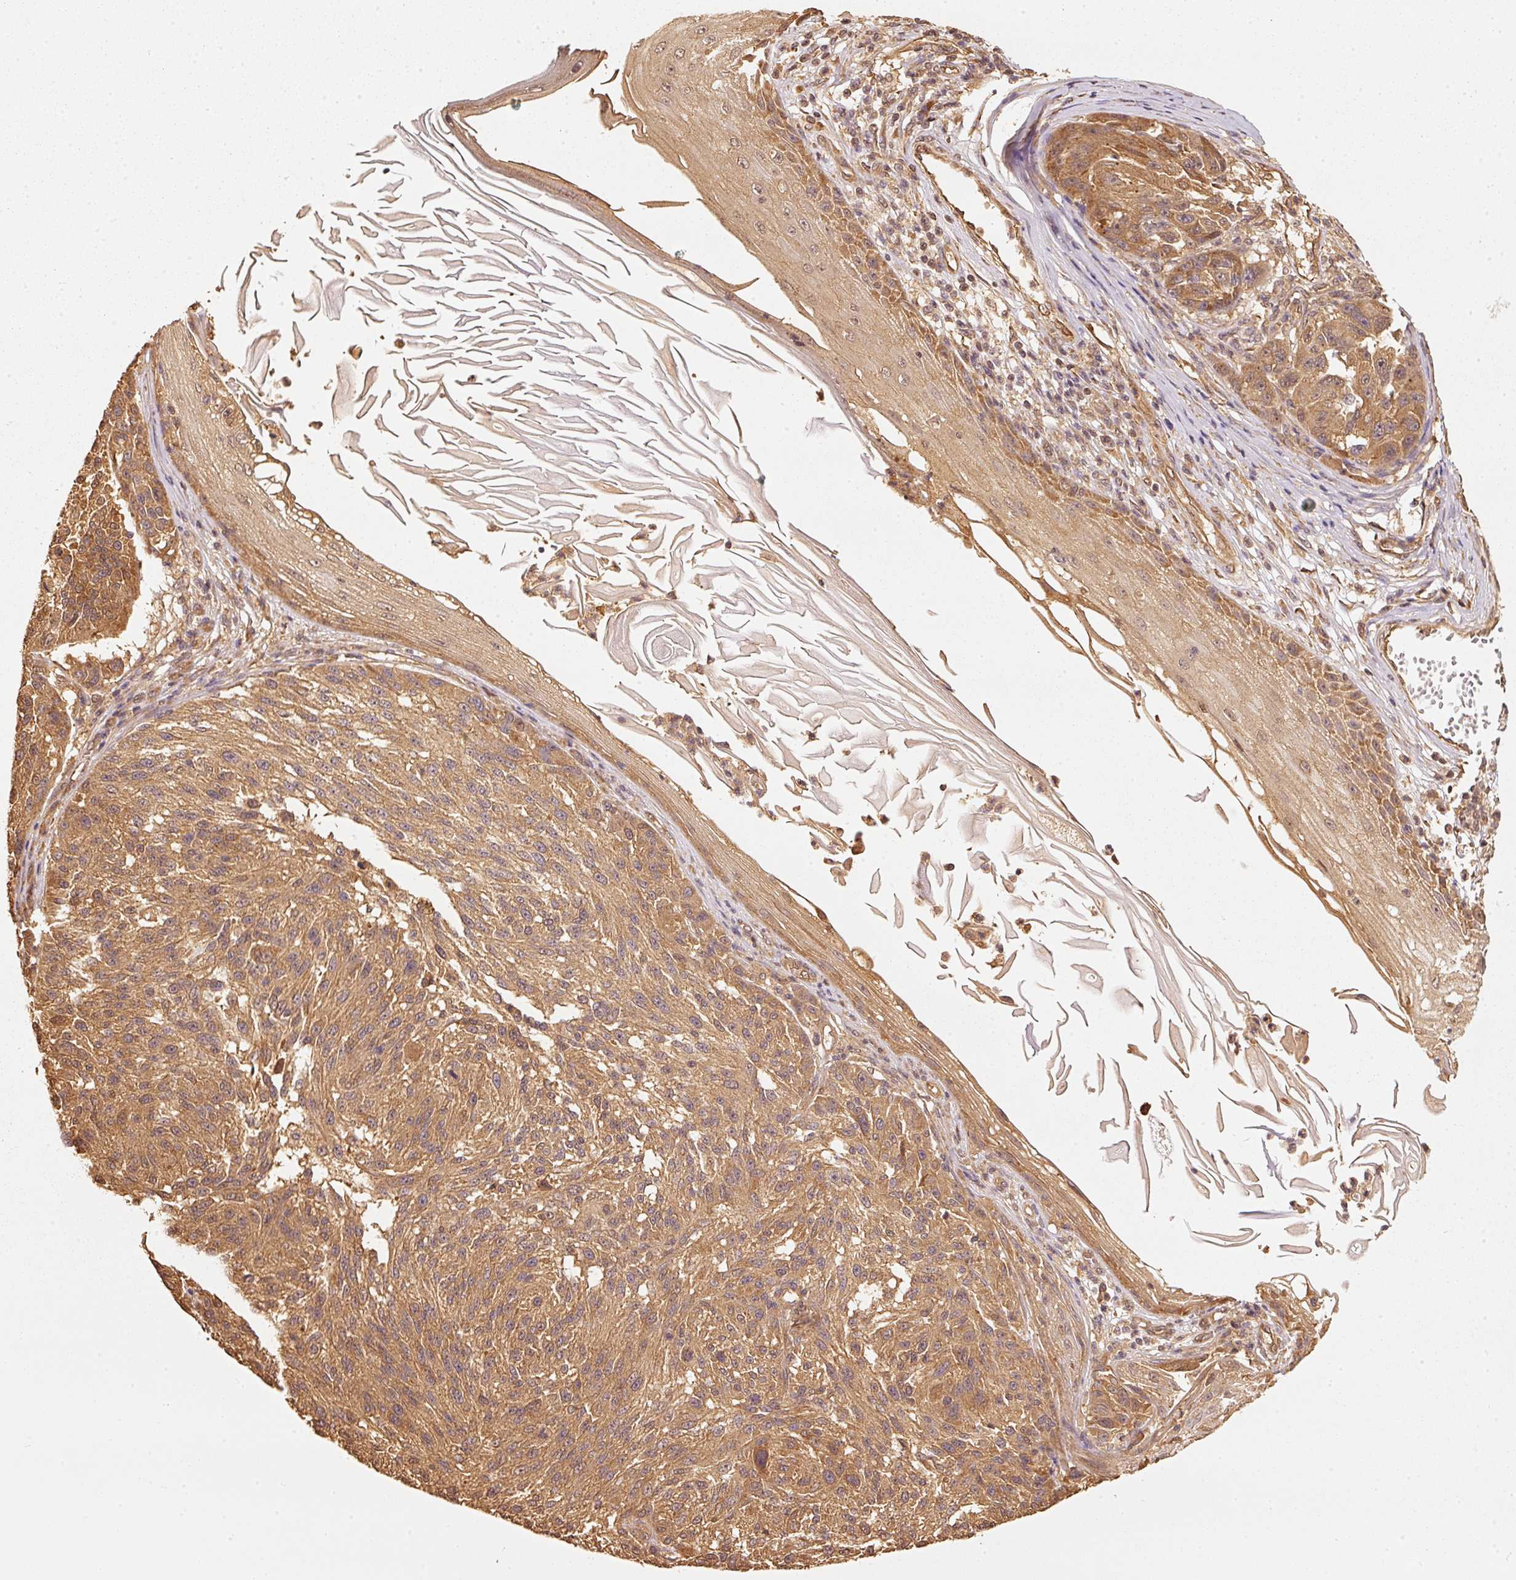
{"staining": {"intensity": "moderate", "quantity": ">75%", "location": "cytoplasmic/membranous"}, "tissue": "melanoma", "cell_type": "Tumor cells", "image_type": "cancer", "snomed": [{"axis": "morphology", "description": "Malignant melanoma, NOS"}, {"axis": "topography", "description": "Skin"}], "caption": "An image of malignant melanoma stained for a protein demonstrates moderate cytoplasmic/membranous brown staining in tumor cells. (brown staining indicates protein expression, while blue staining denotes nuclei).", "gene": "STAU1", "patient": {"sex": "male", "age": 53}}